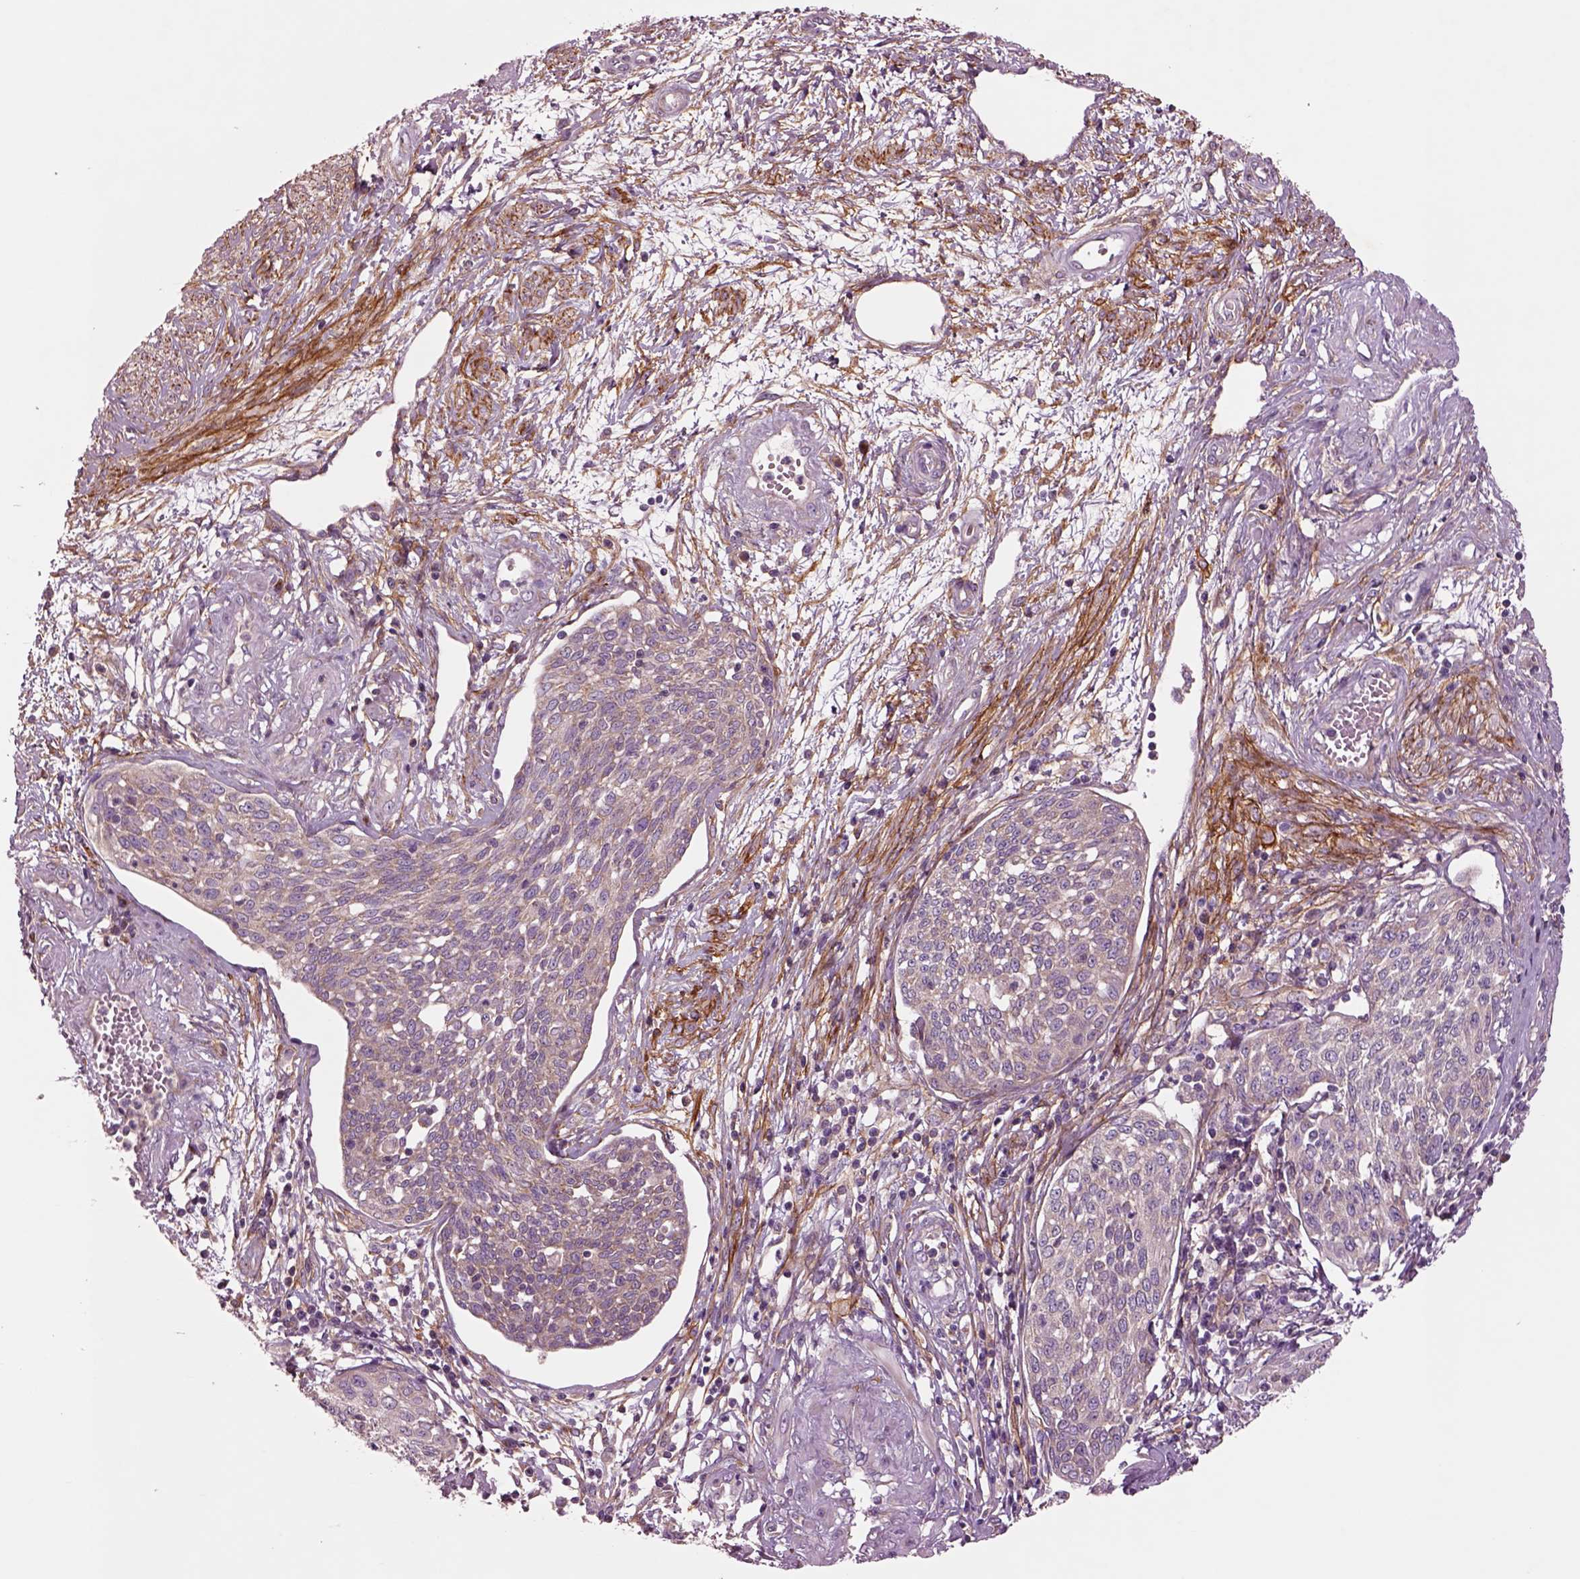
{"staining": {"intensity": "weak", "quantity": ">75%", "location": "cytoplasmic/membranous"}, "tissue": "cervical cancer", "cell_type": "Tumor cells", "image_type": "cancer", "snomed": [{"axis": "morphology", "description": "Squamous cell carcinoma, NOS"}, {"axis": "topography", "description": "Cervix"}], "caption": "Cervical squamous cell carcinoma stained with DAB IHC exhibits low levels of weak cytoplasmic/membranous staining in about >75% of tumor cells.", "gene": "SEC23A", "patient": {"sex": "female", "age": 34}}